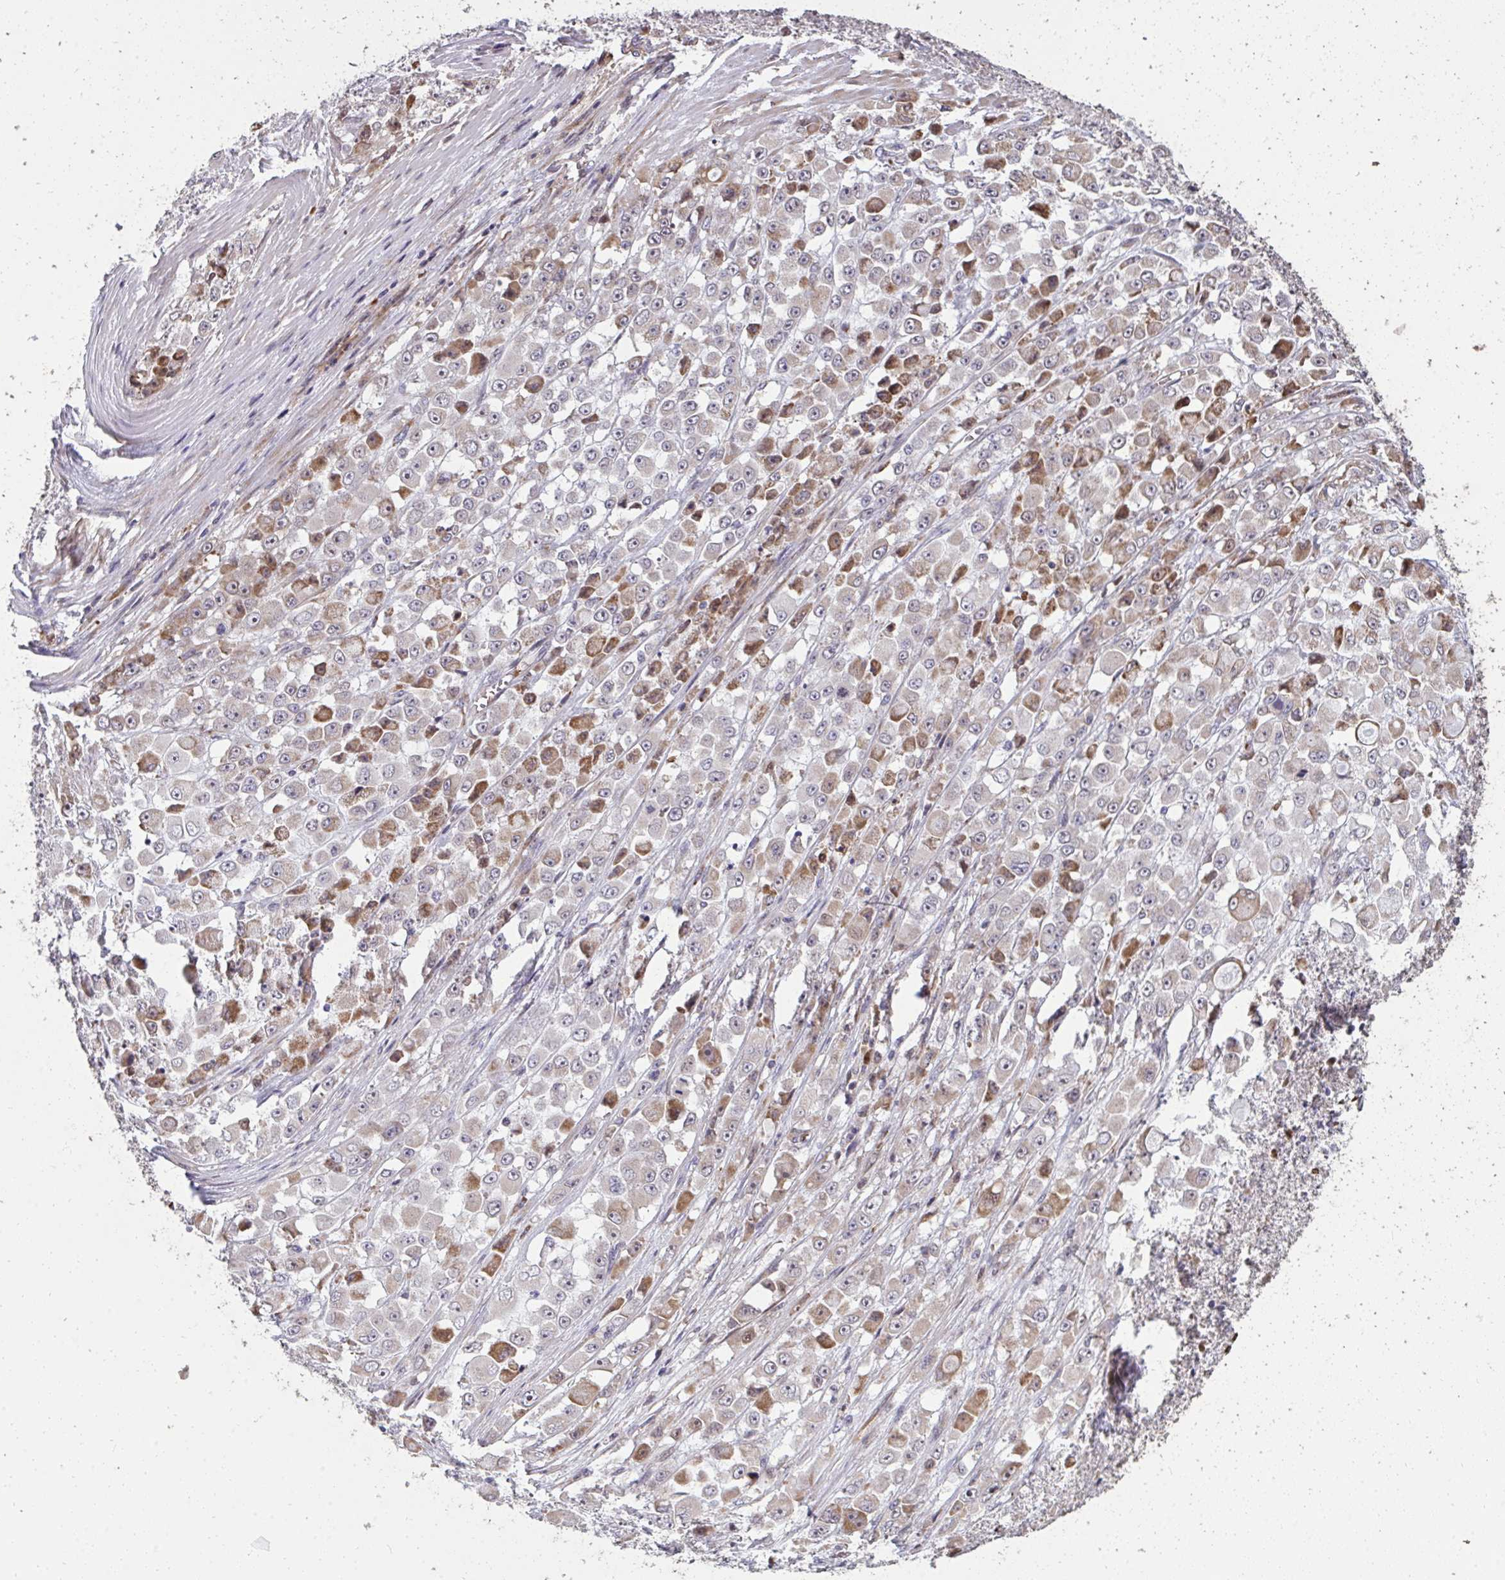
{"staining": {"intensity": "moderate", "quantity": "<25%", "location": "cytoplasmic/membranous"}, "tissue": "stomach cancer", "cell_type": "Tumor cells", "image_type": "cancer", "snomed": [{"axis": "morphology", "description": "Adenocarcinoma, NOS"}, {"axis": "topography", "description": "Stomach"}], "caption": "Tumor cells reveal low levels of moderate cytoplasmic/membranous expression in about <25% of cells in human stomach adenocarcinoma.", "gene": "FIBCD1", "patient": {"sex": "female", "age": 76}}